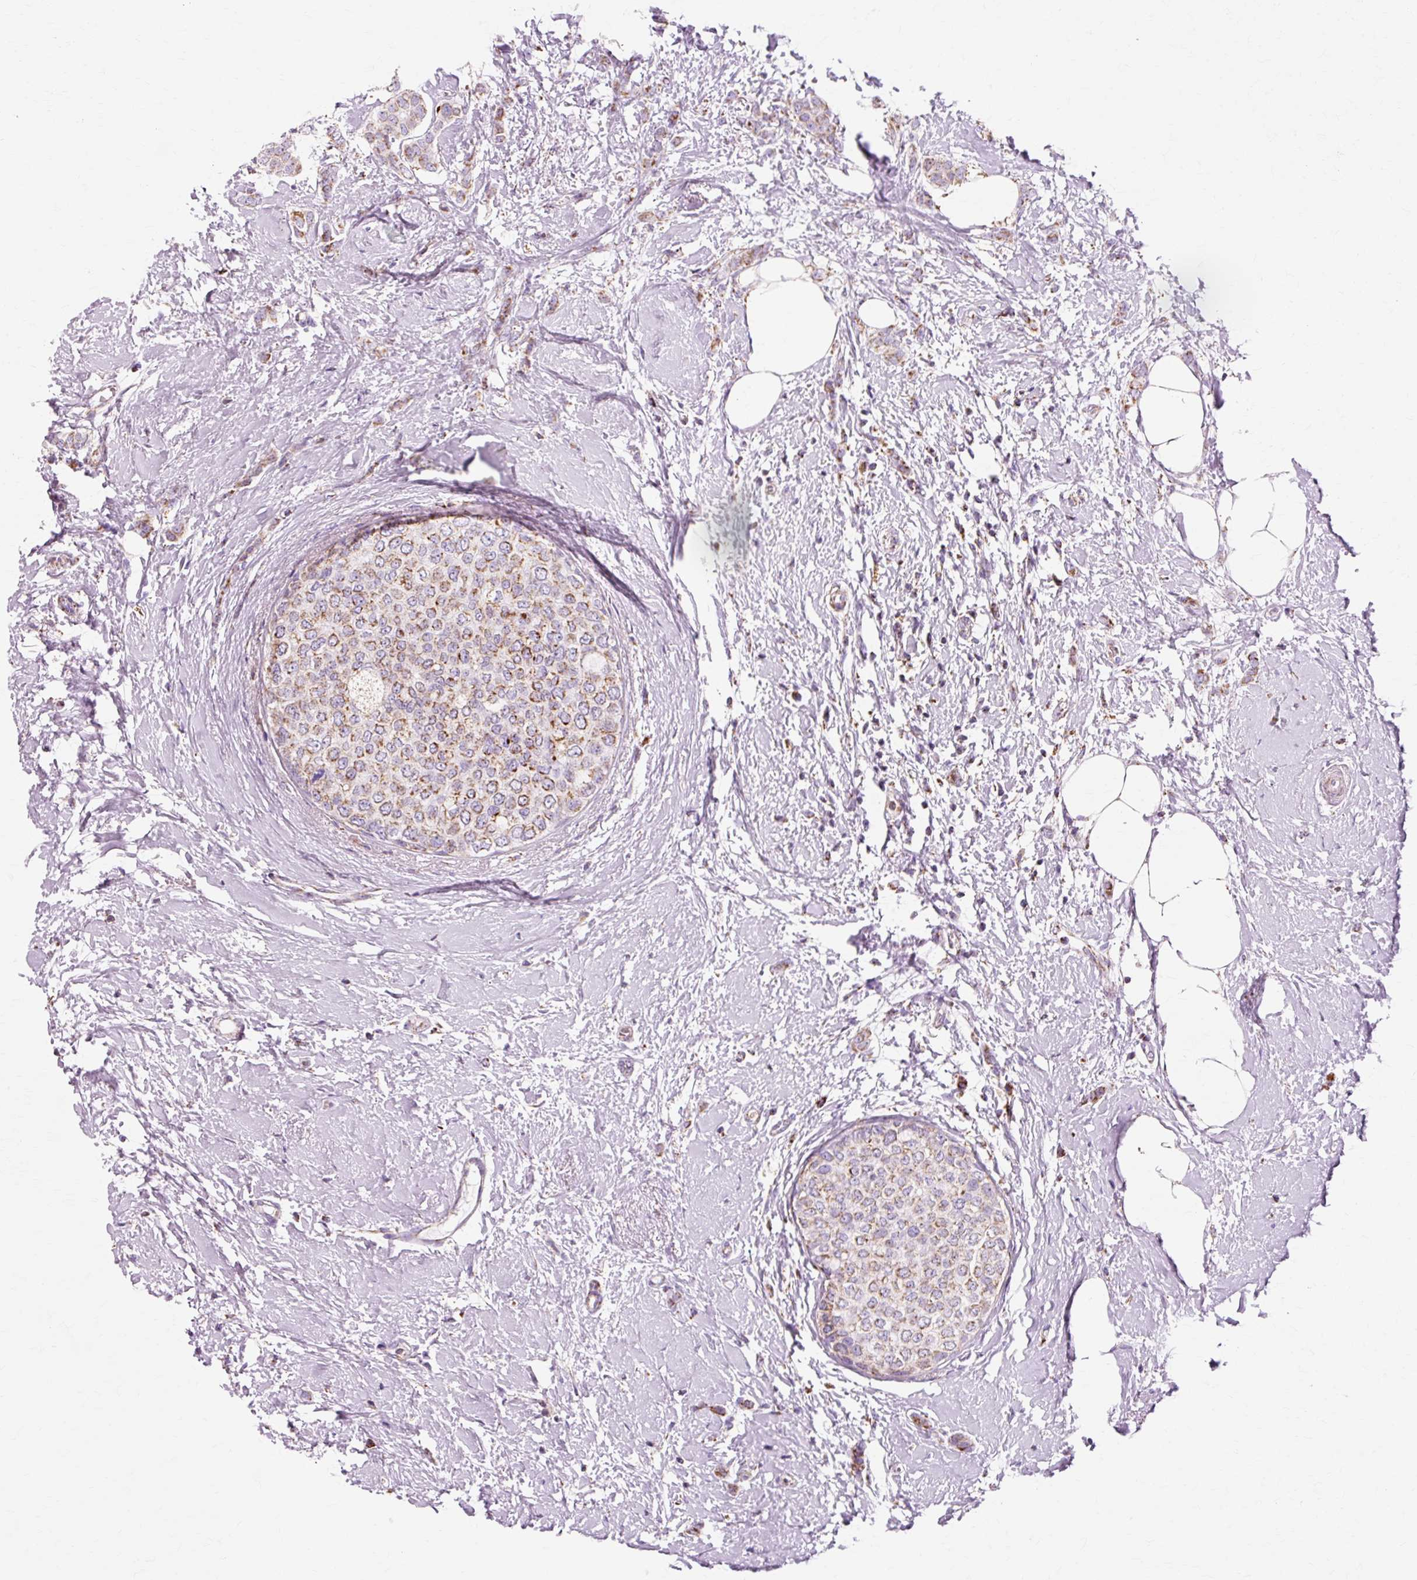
{"staining": {"intensity": "moderate", "quantity": "25%-75%", "location": "cytoplasmic/membranous"}, "tissue": "breast cancer", "cell_type": "Tumor cells", "image_type": "cancer", "snomed": [{"axis": "morphology", "description": "Duct carcinoma"}, {"axis": "topography", "description": "Breast"}], "caption": "This is a histology image of immunohistochemistry staining of breast cancer (intraductal carcinoma), which shows moderate staining in the cytoplasmic/membranous of tumor cells.", "gene": "ATP5PO", "patient": {"sex": "female", "age": 72}}